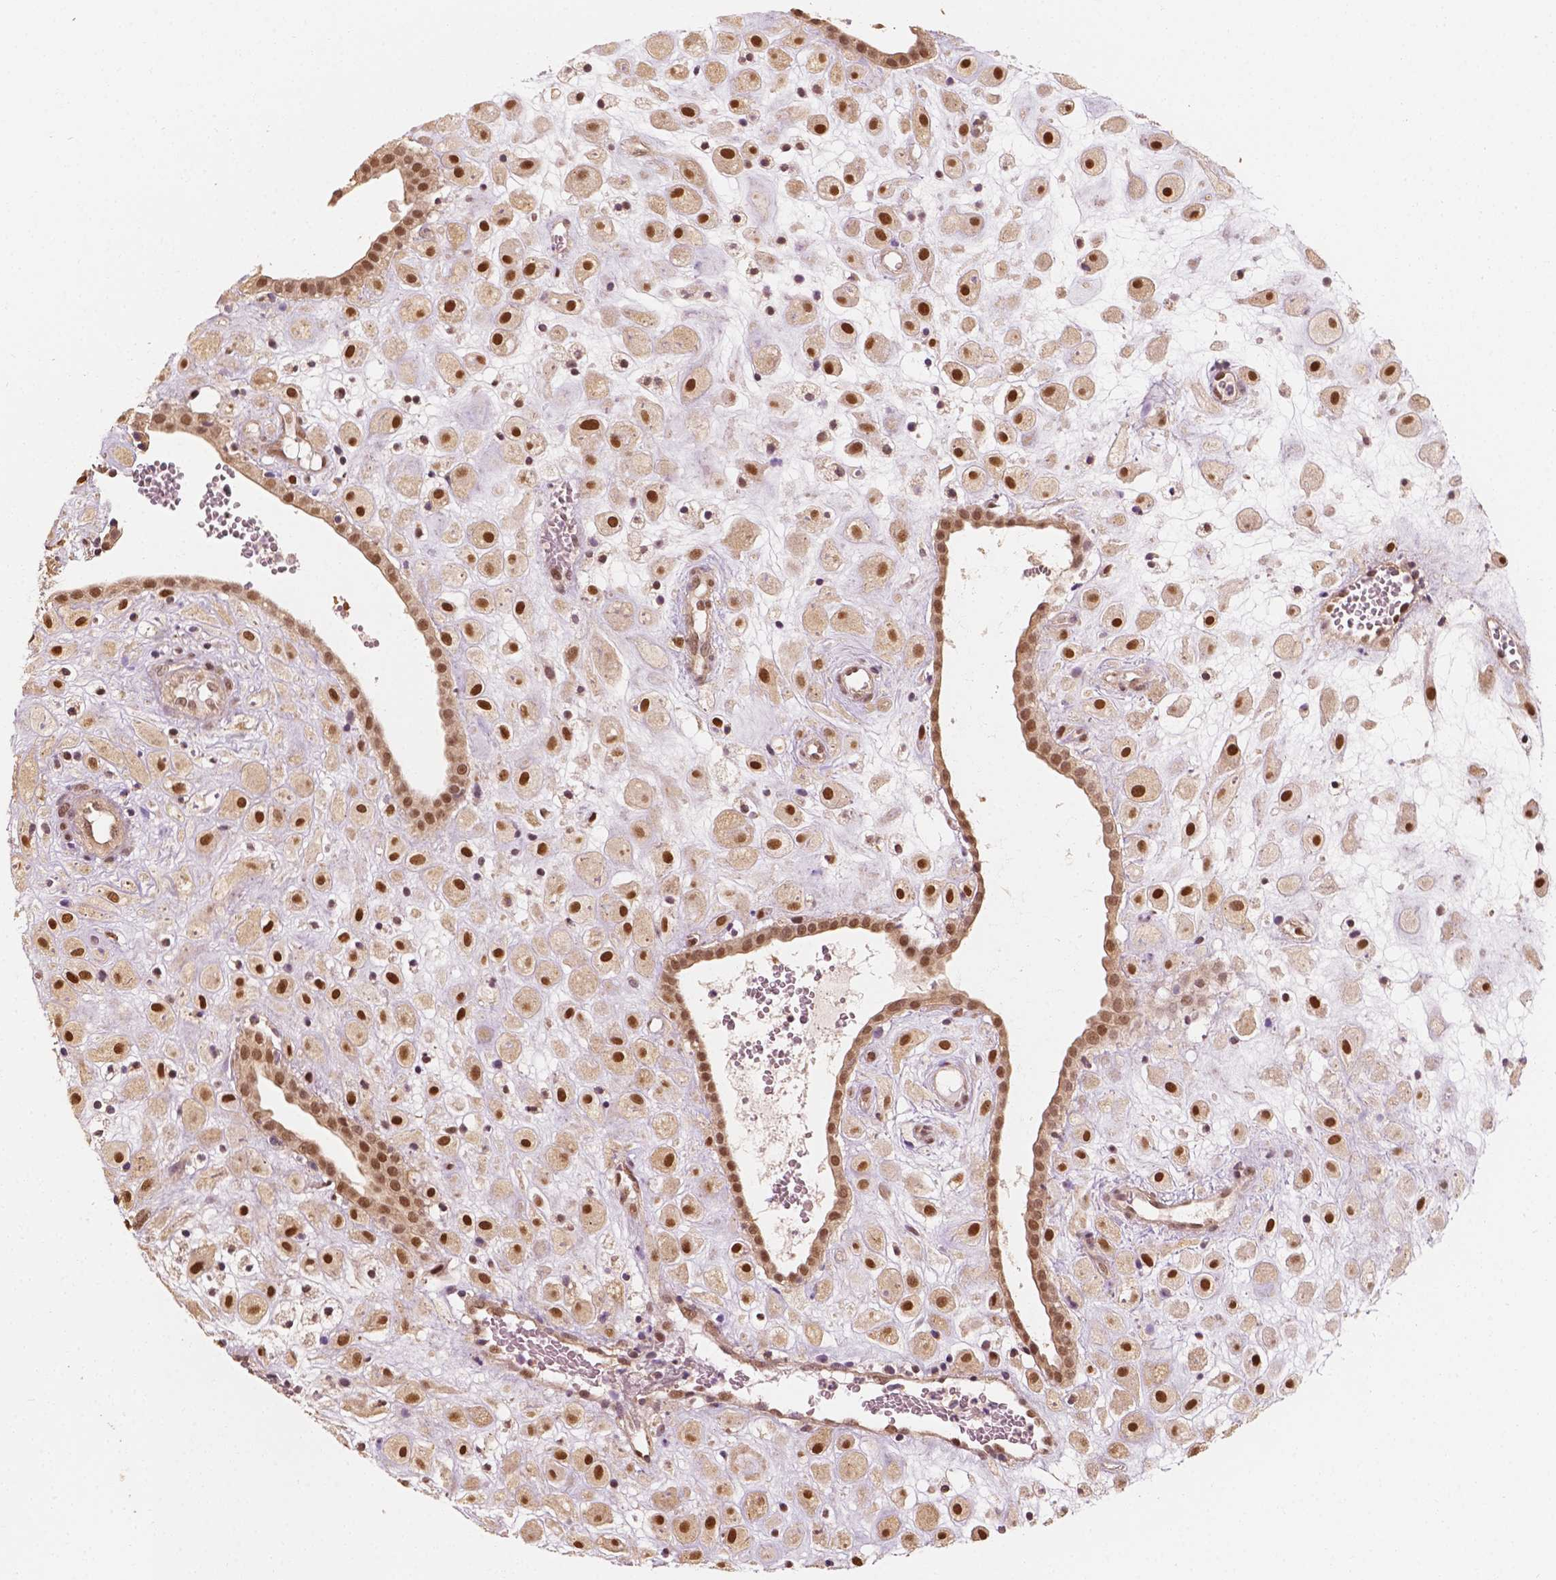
{"staining": {"intensity": "strong", "quantity": "25%-75%", "location": "nuclear"}, "tissue": "placenta", "cell_type": "Decidual cells", "image_type": "normal", "snomed": [{"axis": "morphology", "description": "Normal tissue, NOS"}, {"axis": "topography", "description": "Placenta"}], "caption": "Protein expression by immunohistochemistry (IHC) reveals strong nuclear expression in approximately 25%-75% of decidual cells in unremarkable placenta. Using DAB (3,3'-diaminobenzidine) (brown) and hematoxylin (blue) stains, captured at high magnification using brightfield microscopy.", "gene": "TBC1D17", "patient": {"sex": "female", "age": 24}}